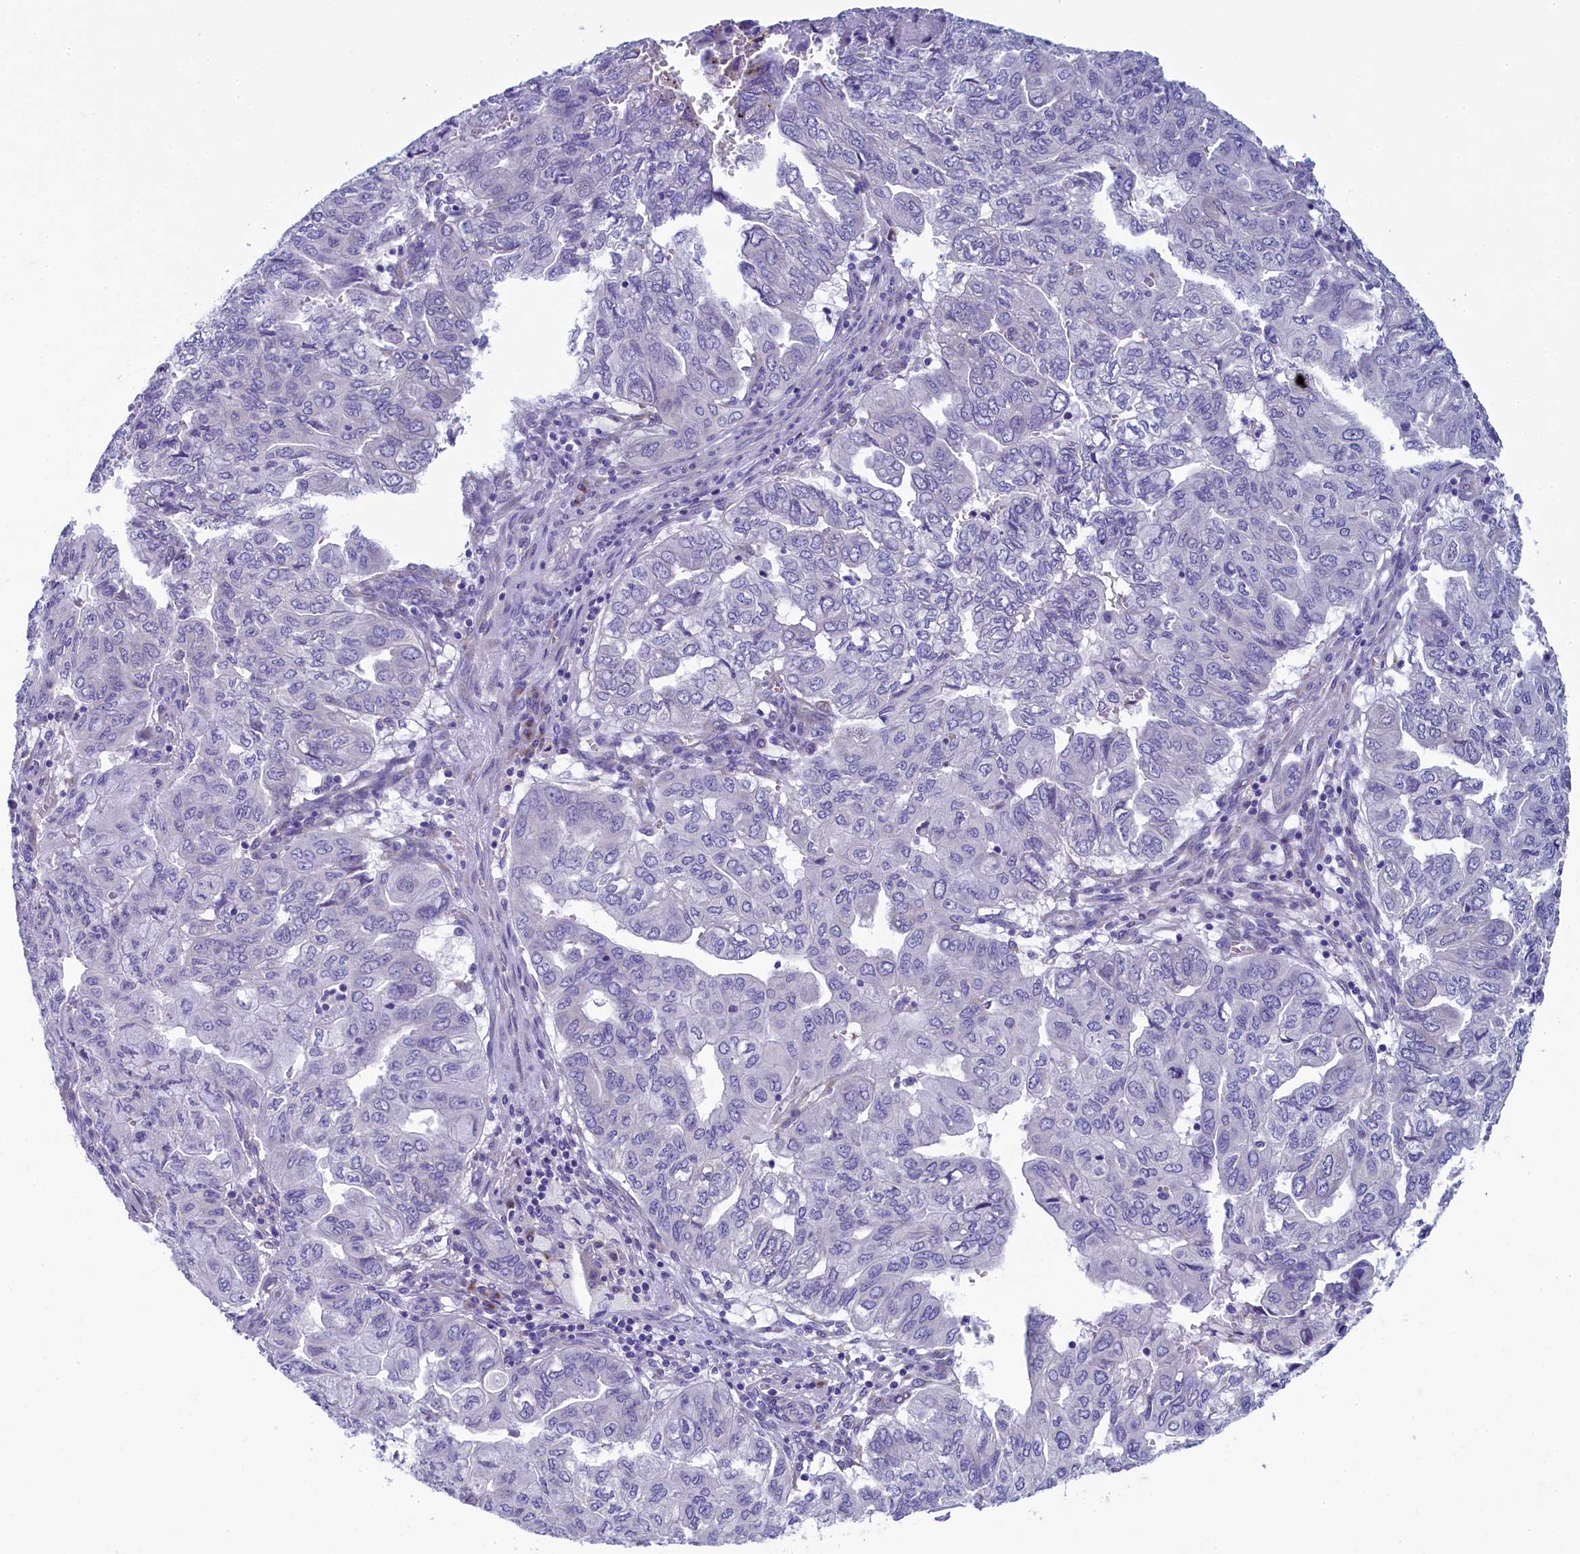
{"staining": {"intensity": "negative", "quantity": "none", "location": "none"}, "tissue": "pancreatic cancer", "cell_type": "Tumor cells", "image_type": "cancer", "snomed": [{"axis": "morphology", "description": "Adenocarcinoma, NOS"}, {"axis": "topography", "description": "Pancreas"}], "caption": "The histopathology image reveals no staining of tumor cells in adenocarcinoma (pancreatic).", "gene": "SKA3", "patient": {"sex": "male", "age": 51}}